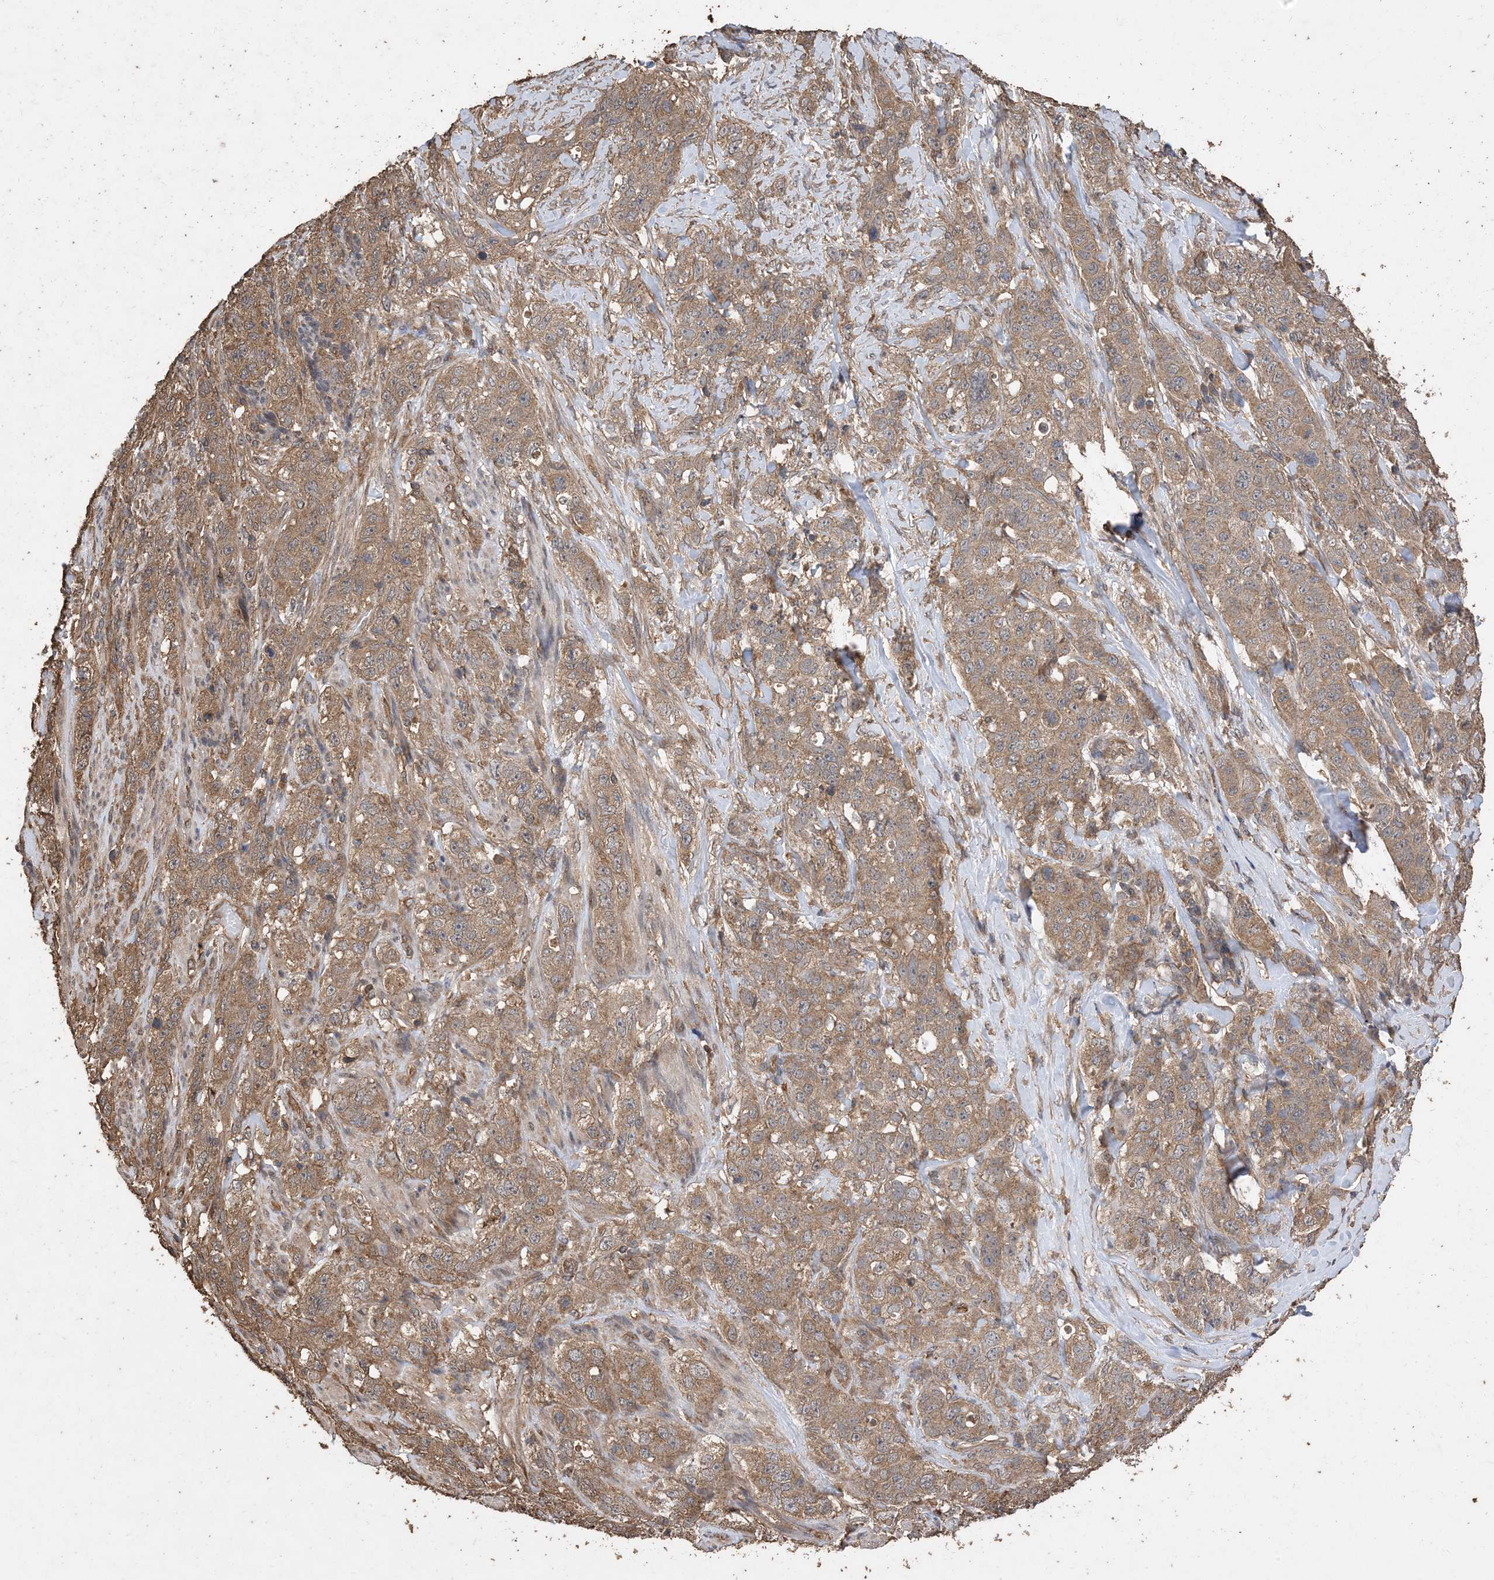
{"staining": {"intensity": "moderate", "quantity": ">75%", "location": "cytoplasmic/membranous"}, "tissue": "stomach cancer", "cell_type": "Tumor cells", "image_type": "cancer", "snomed": [{"axis": "morphology", "description": "Adenocarcinoma, NOS"}, {"axis": "topography", "description": "Stomach"}], "caption": "Protein expression analysis of human stomach cancer reveals moderate cytoplasmic/membranous expression in approximately >75% of tumor cells.", "gene": "ZKSCAN5", "patient": {"sex": "male", "age": 48}}